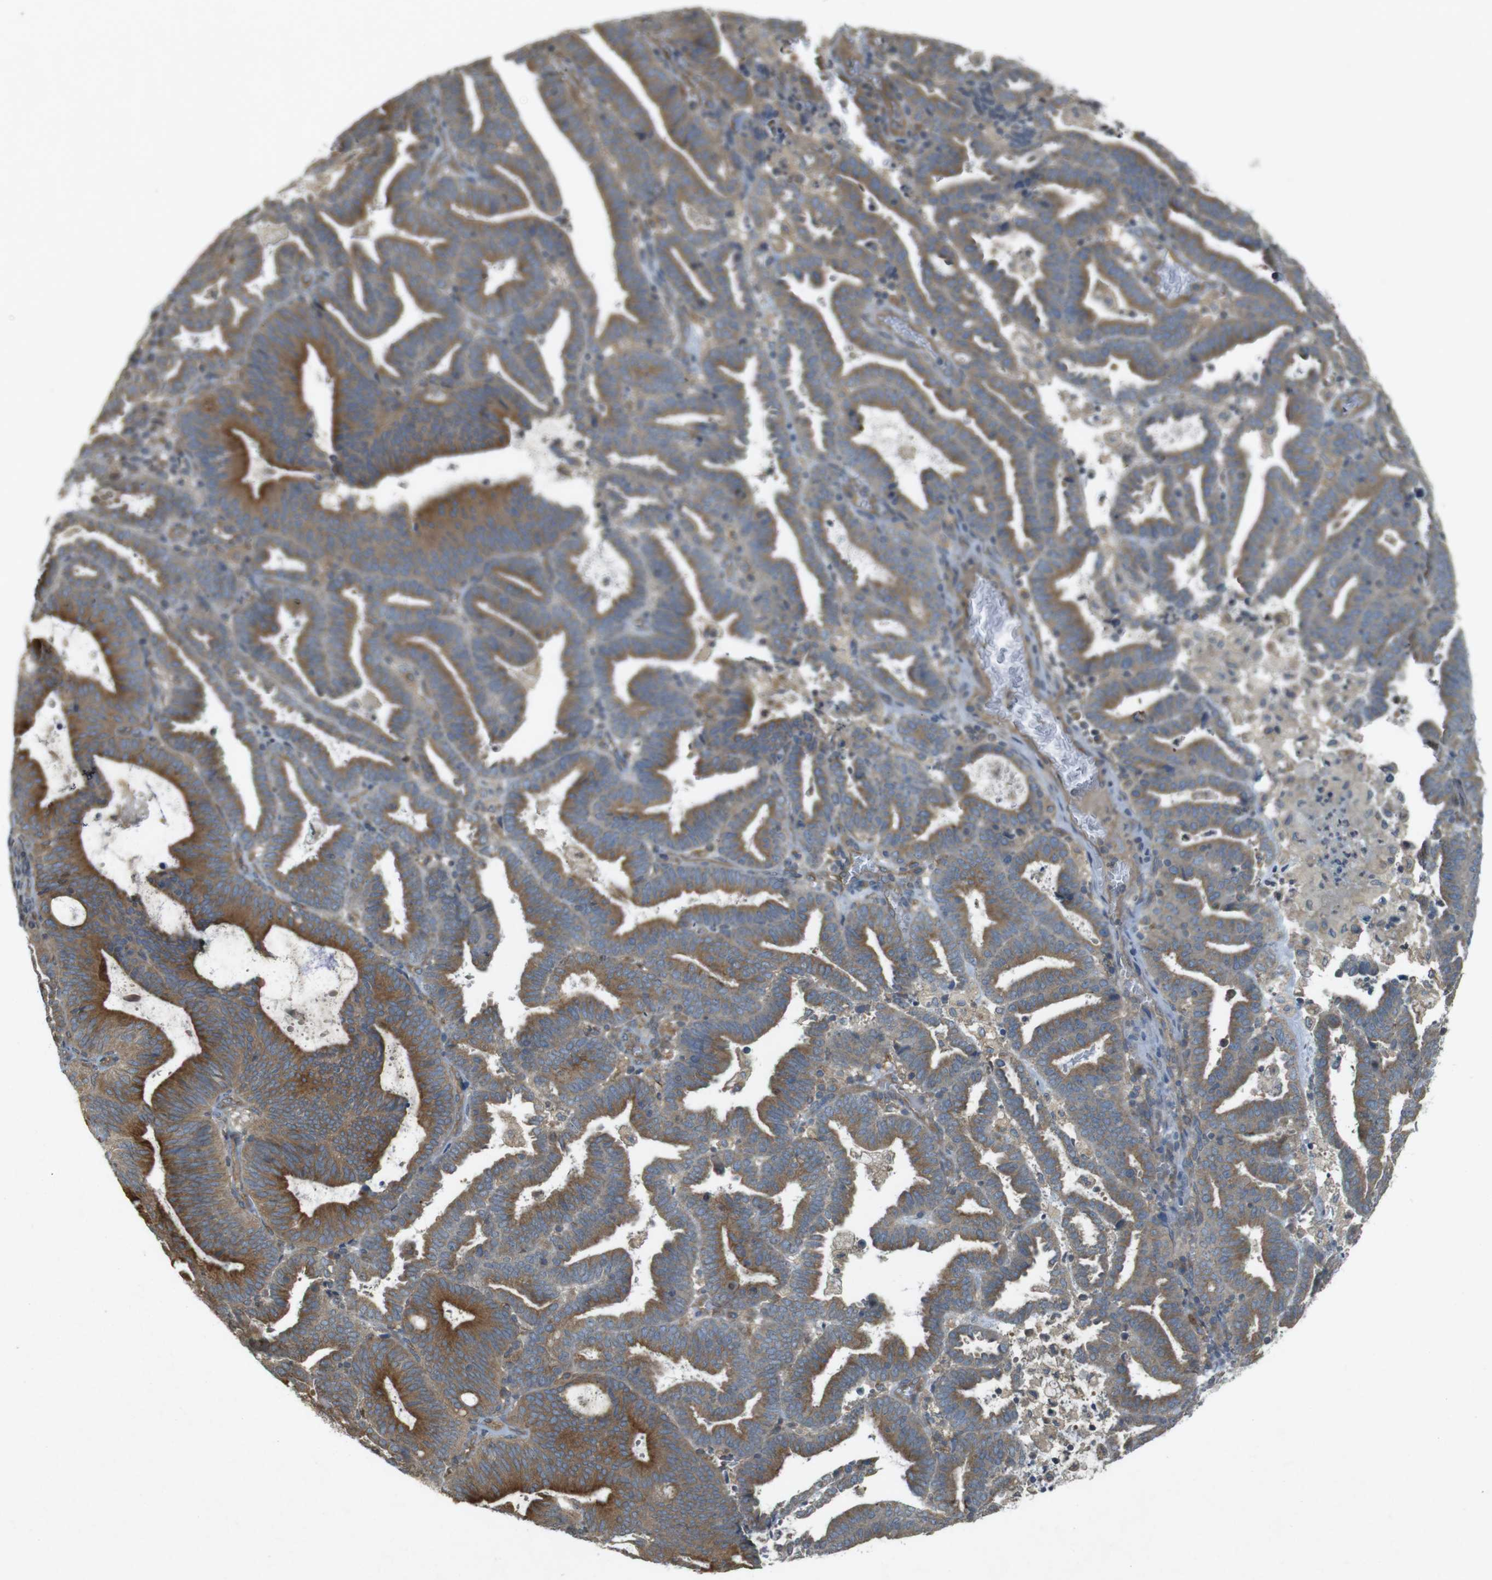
{"staining": {"intensity": "strong", "quantity": ">75%", "location": "cytoplasmic/membranous"}, "tissue": "endometrial cancer", "cell_type": "Tumor cells", "image_type": "cancer", "snomed": [{"axis": "morphology", "description": "Adenocarcinoma, NOS"}, {"axis": "topography", "description": "Uterus"}], "caption": "Endometrial adenocarcinoma stained with a protein marker displays strong staining in tumor cells.", "gene": "KIF5B", "patient": {"sex": "female", "age": 83}}